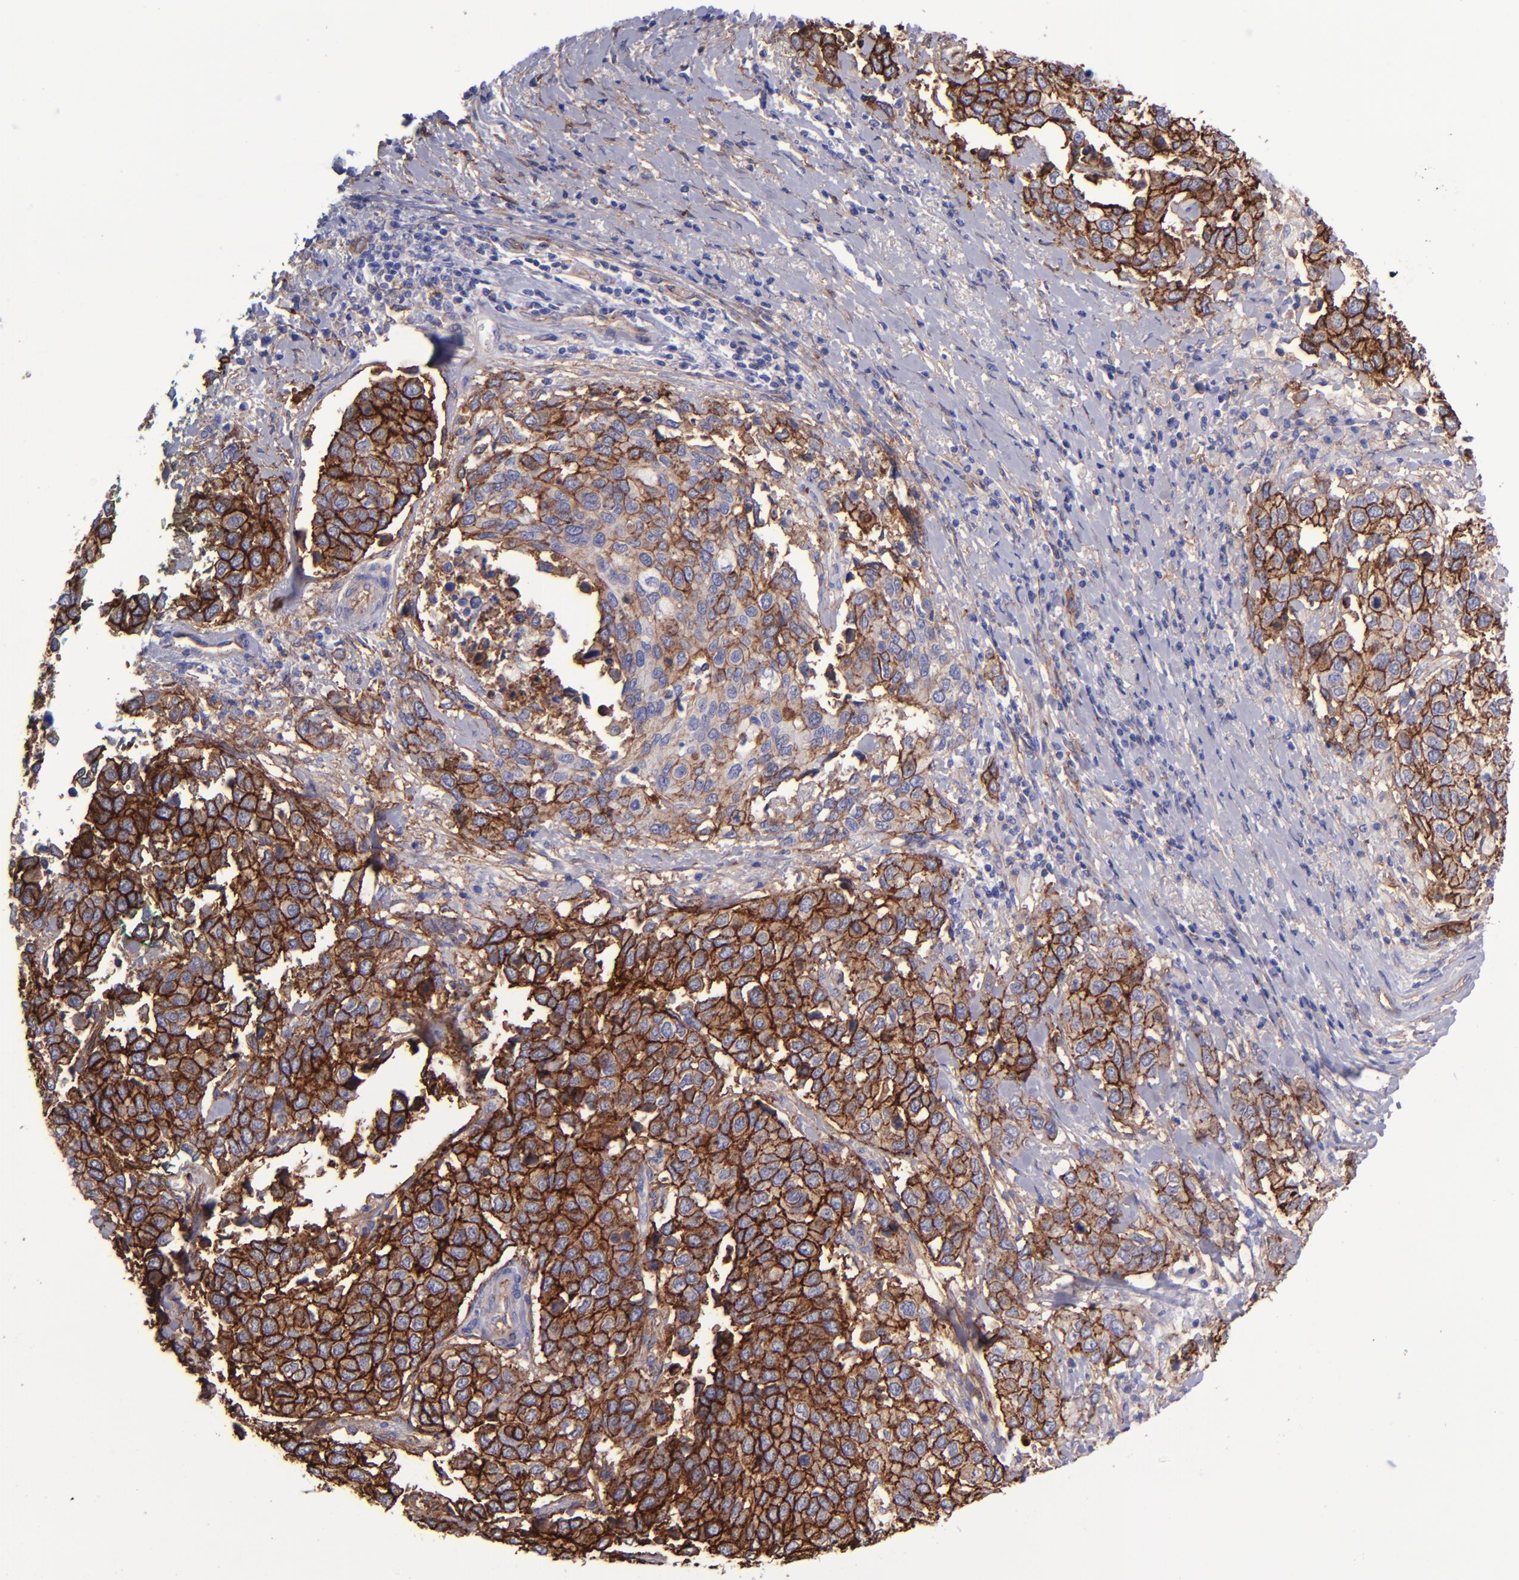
{"staining": {"intensity": "strong", "quantity": ">75%", "location": "cytoplasmic/membranous"}, "tissue": "cervical cancer", "cell_type": "Tumor cells", "image_type": "cancer", "snomed": [{"axis": "morphology", "description": "Squamous cell carcinoma, NOS"}, {"axis": "topography", "description": "Cervix"}], "caption": "A brown stain shows strong cytoplasmic/membranous staining of a protein in cervical squamous cell carcinoma tumor cells. Nuclei are stained in blue.", "gene": "ITGAV", "patient": {"sex": "female", "age": 54}}